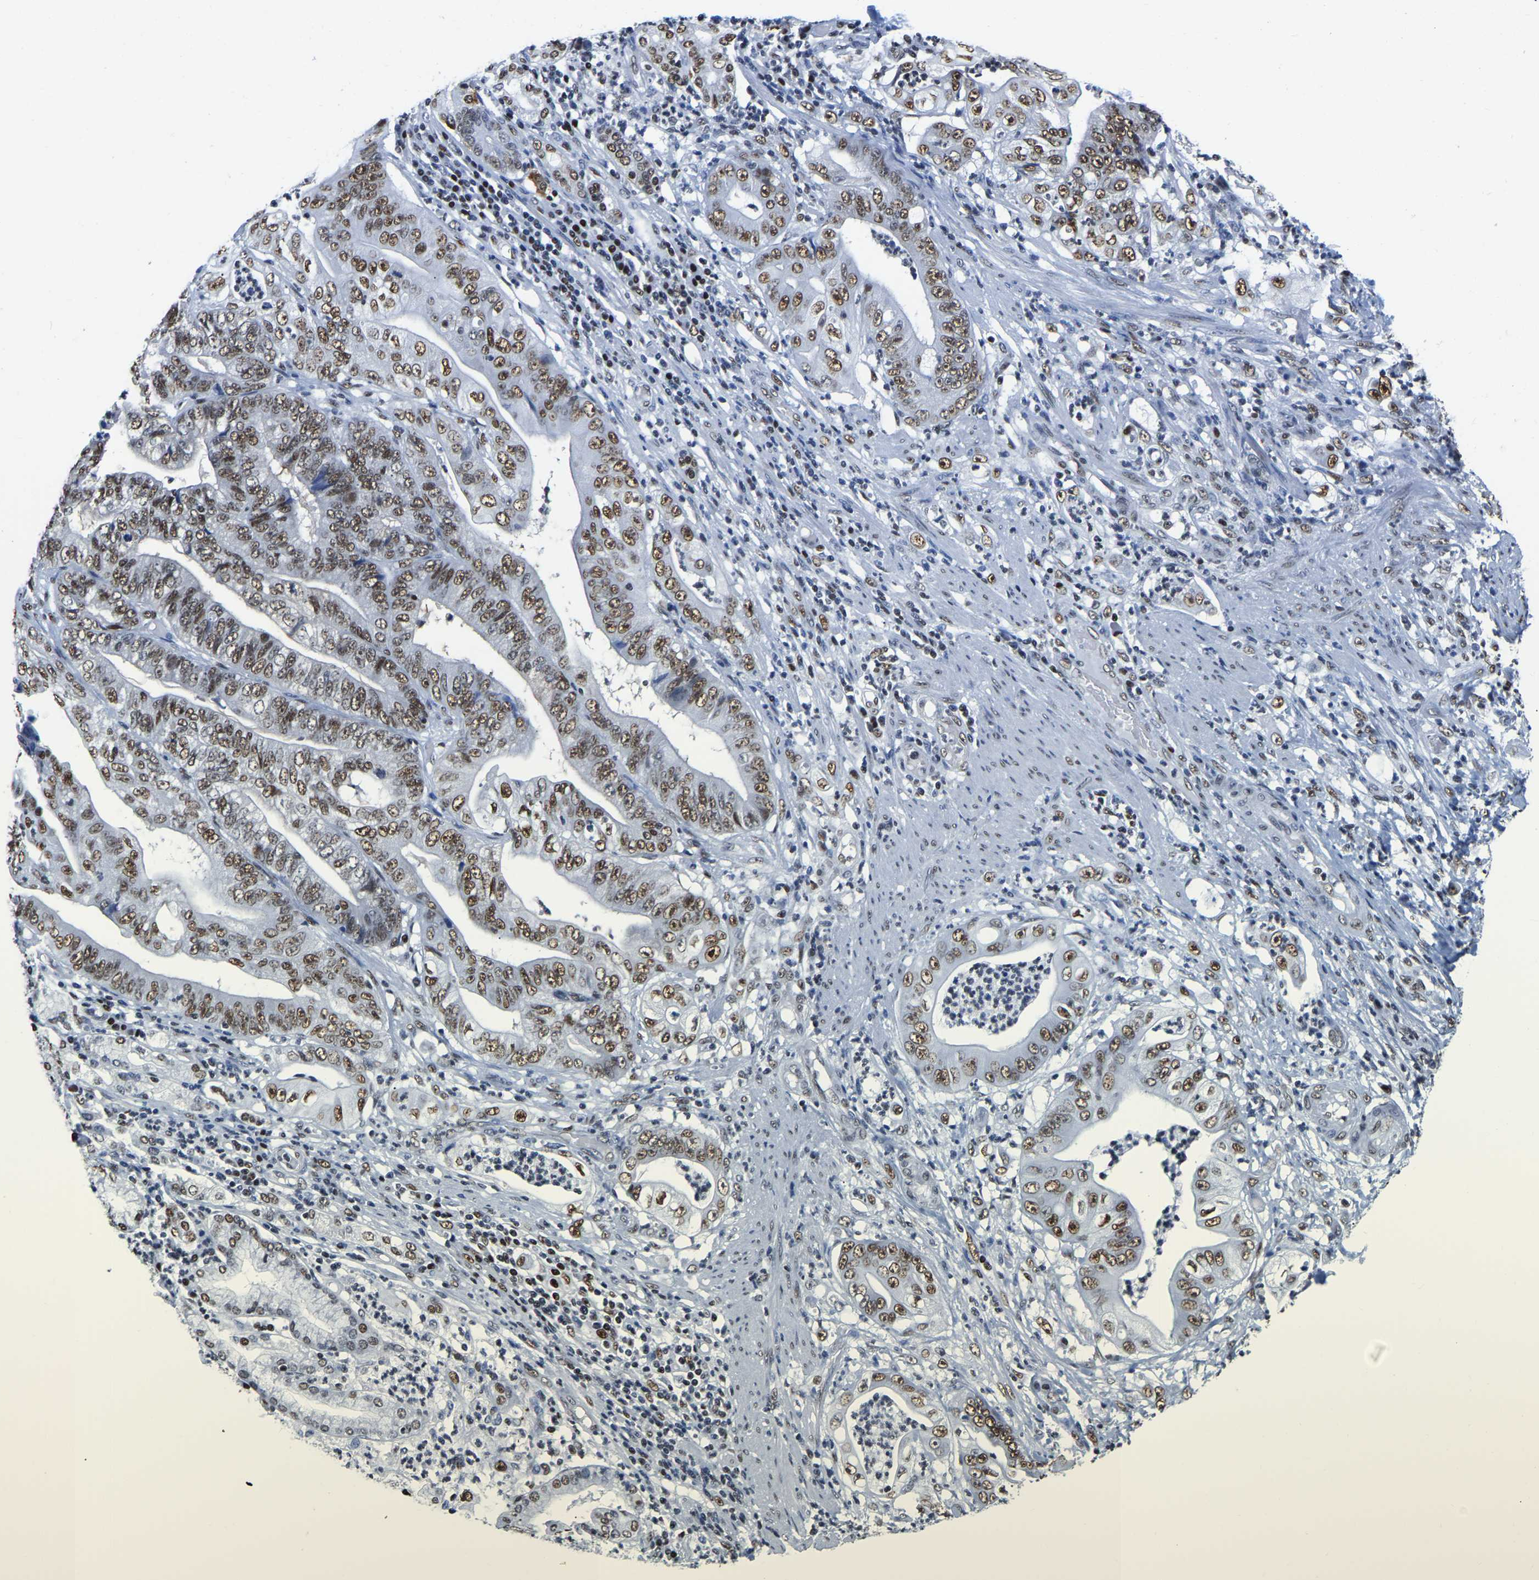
{"staining": {"intensity": "moderate", "quantity": ">75%", "location": "nuclear"}, "tissue": "stomach cancer", "cell_type": "Tumor cells", "image_type": "cancer", "snomed": [{"axis": "morphology", "description": "Adenocarcinoma, NOS"}, {"axis": "topography", "description": "Stomach"}], "caption": "Stomach cancer stained with IHC demonstrates moderate nuclear positivity in about >75% of tumor cells.", "gene": "UBA1", "patient": {"sex": "female", "age": 73}}